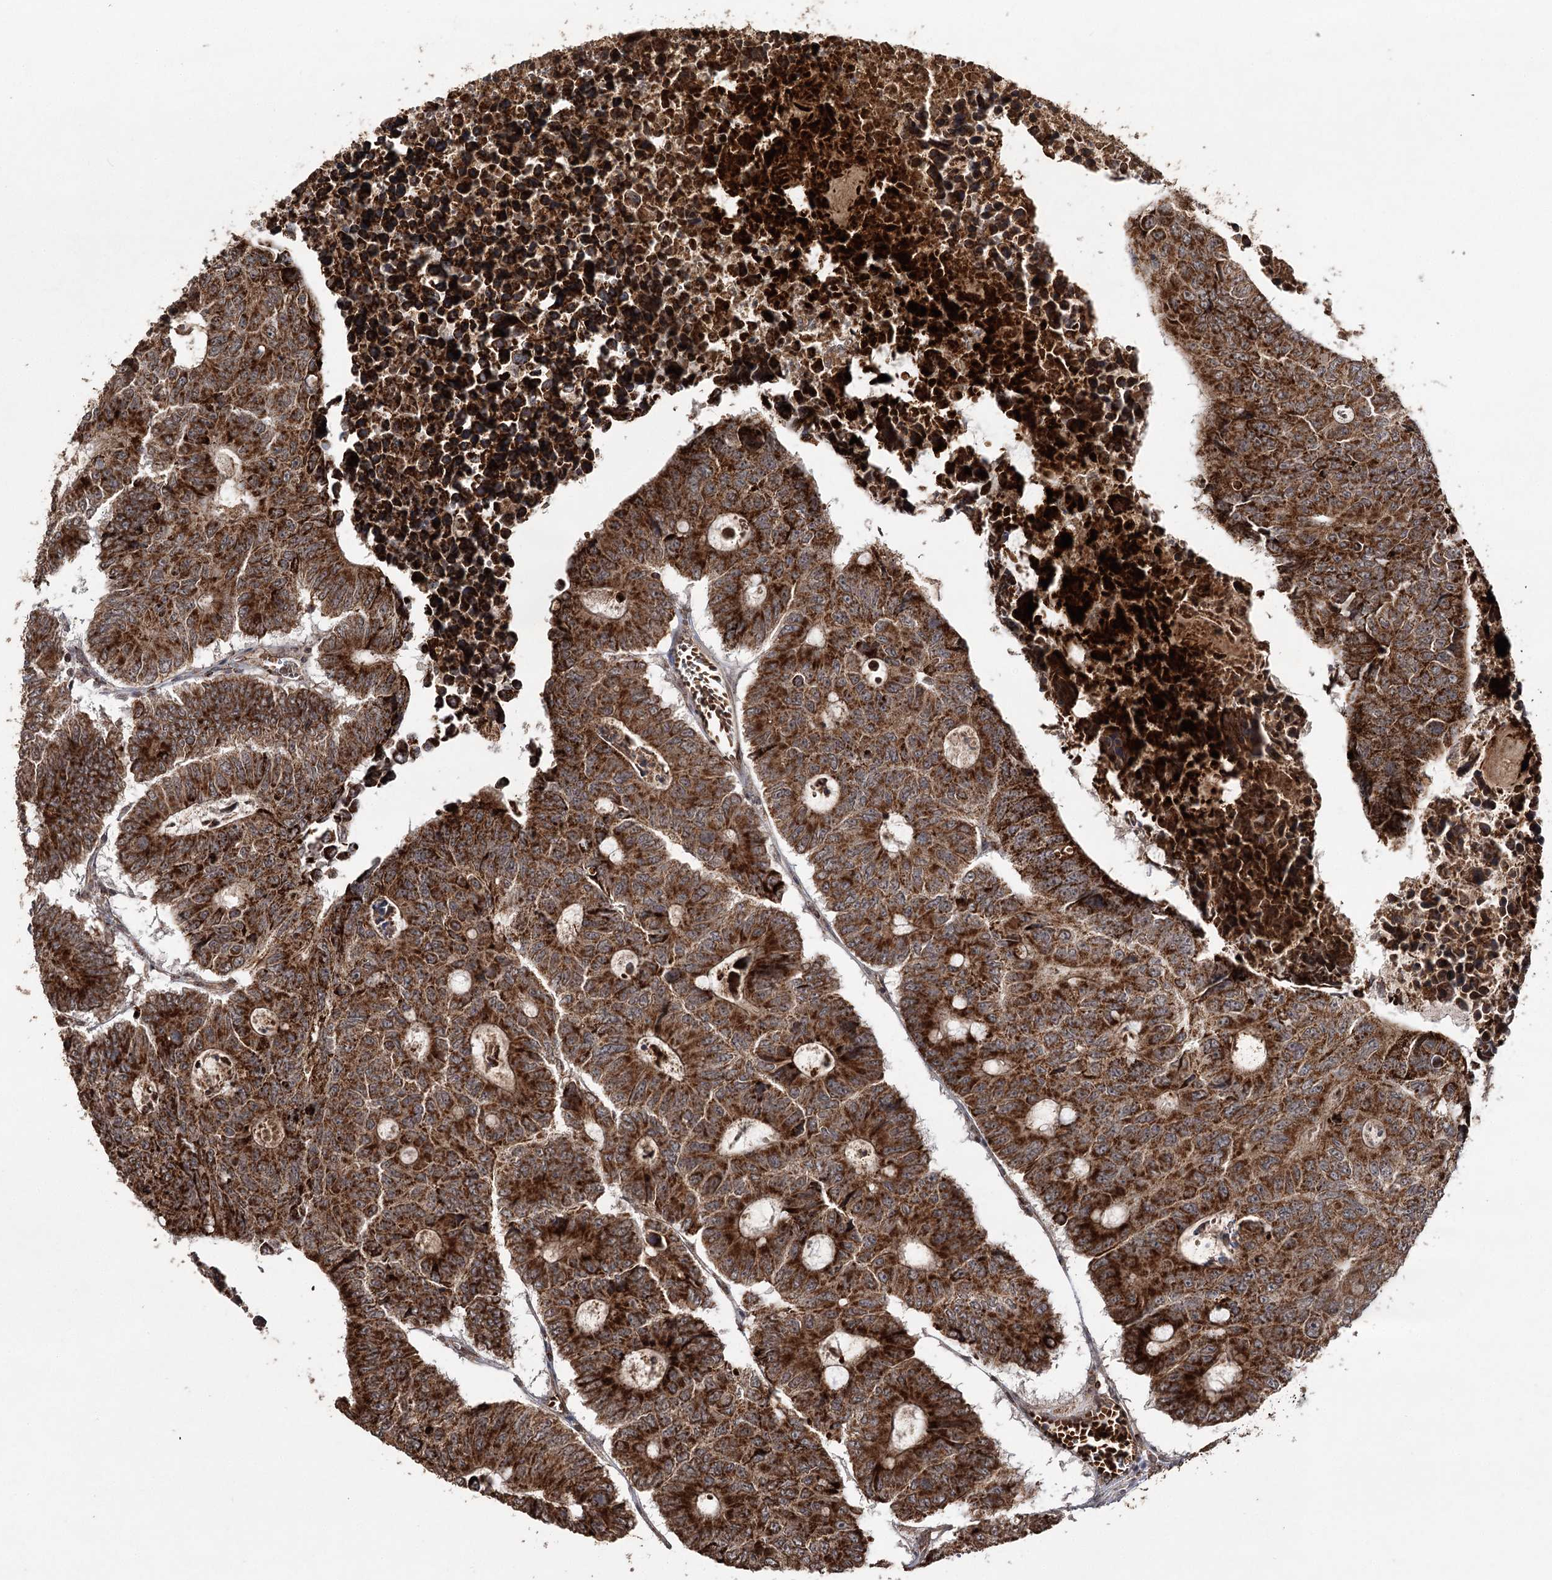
{"staining": {"intensity": "strong", "quantity": ">75%", "location": "cytoplasmic/membranous,nuclear"}, "tissue": "colorectal cancer", "cell_type": "Tumor cells", "image_type": "cancer", "snomed": [{"axis": "morphology", "description": "Adenocarcinoma, NOS"}, {"axis": "topography", "description": "Colon"}], "caption": "IHC (DAB (3,3'-diaminobenzidine)) staining of colorectal cancer (adenocarcinoma) demonstrates strong cytoplasmic/membranous and nuclear protein expression in approximately >75% of tumor cells.", "gene": "ZNRF3", "patient": {"sex": "male", "age": 87}}